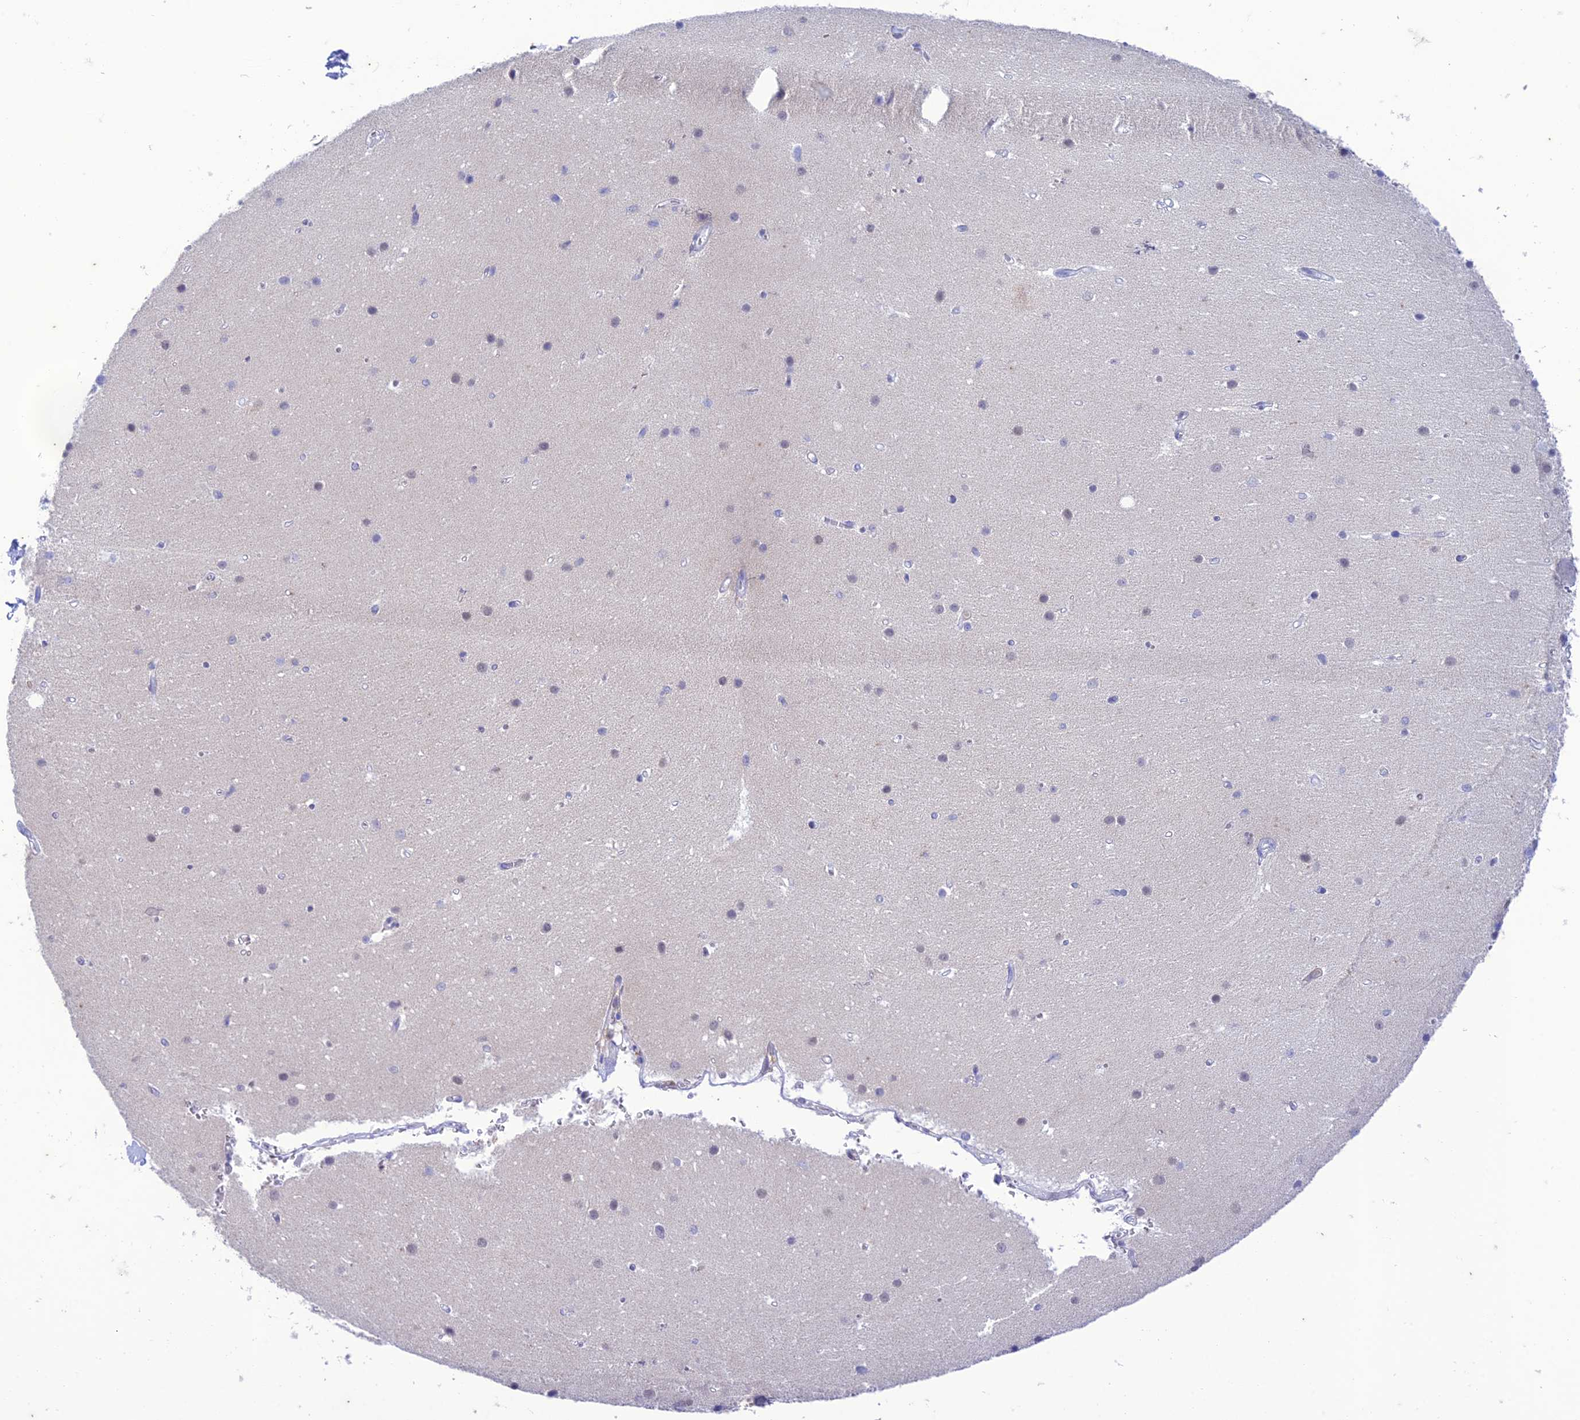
{"staining": {"intensity": "negative", "quantity": "none", "location": "none"}, "tissue": "cerebellum", "cell_type": "Cells in granular layer", "image_type": "normal", "snomed": [{"axis": "morphology", "description": "Normal tissue, NOS"}, {"axis": "topography", "description": "Cerebellum"}], "caption": "Histopathology image shows no significant protein staining in cells in granular layer of normal cerebellum.", "gene": "FGF7", "patient": {"sex": "male", "age": 54}}